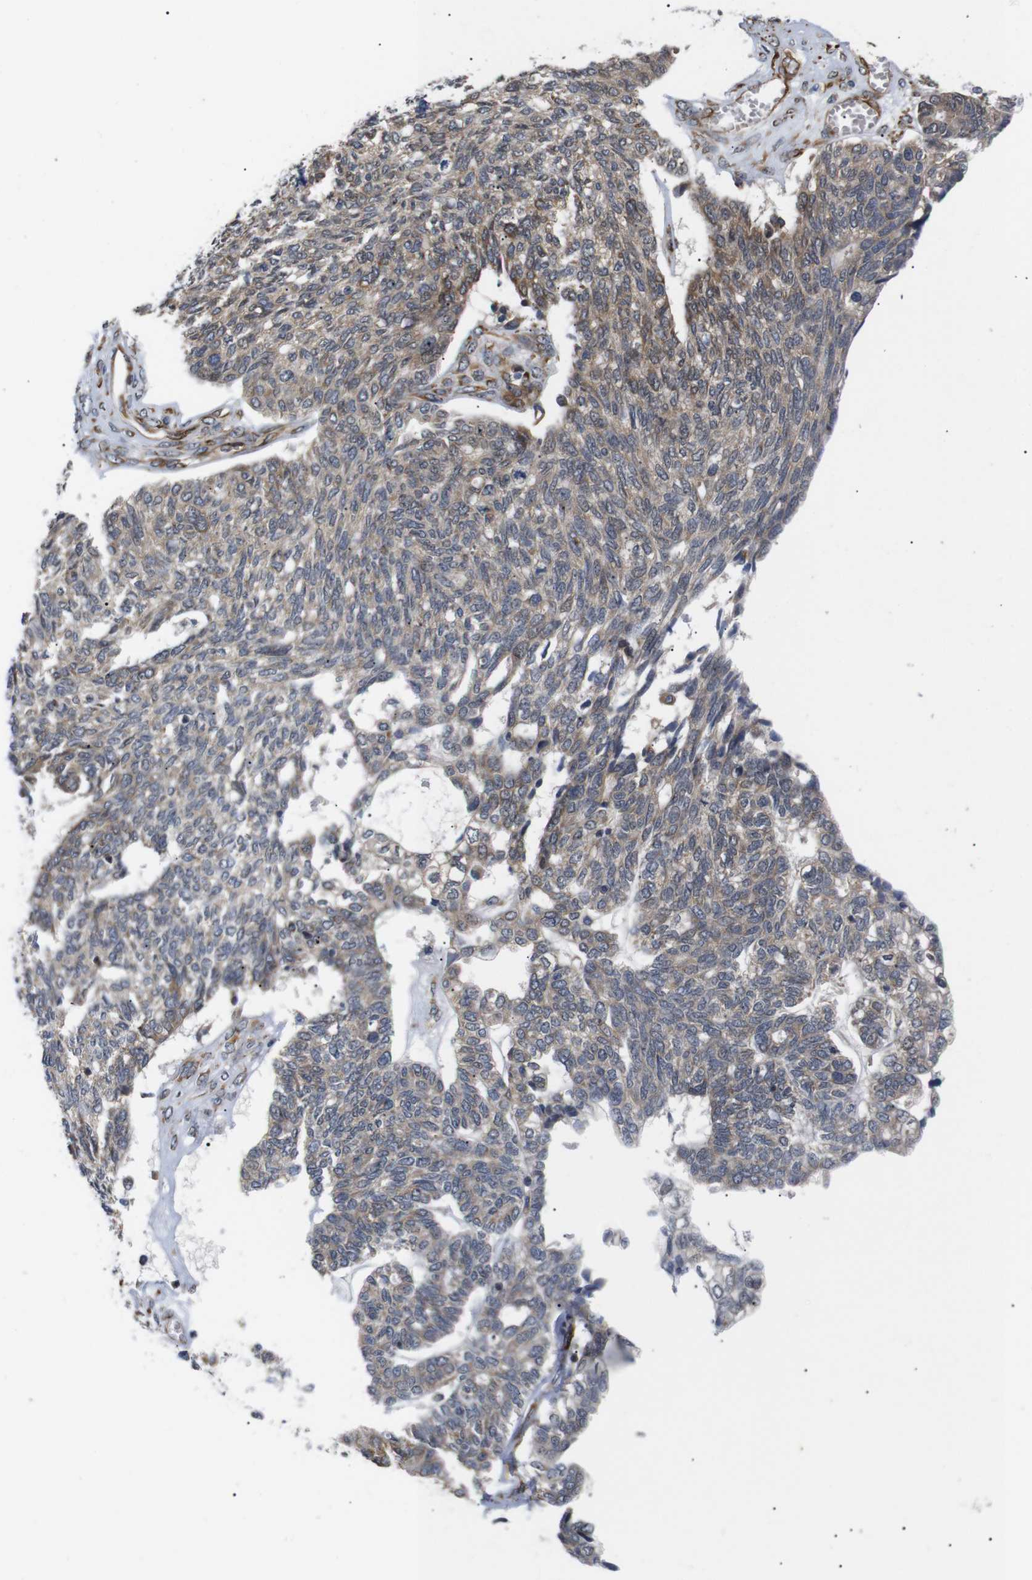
{"staining": {"intensity": "weak", "quantity": ">75%", "location": "cytoplasmic/membranous"}, "tissue": "ovarian cancer", "cell_type": "Tumor cells", "image_type": "cancer", "snomed": [{"axis": "morphology", "description": "Cystadenocarcinoma, serous, NOS"}, {"axis": "topography", "description": "Ovary"}], "caption": "The photomicrograph reveals staining of serous cystadenocarcinoma (ovarian), revealing weak cytoplasmic/membranous protein expression (brown color) within tumor cells. The protein of interest is shown in brown color, while the nuclei are stained blue.", "gene": "KANK4", "patient": {"sex": "female", "age": 79}}